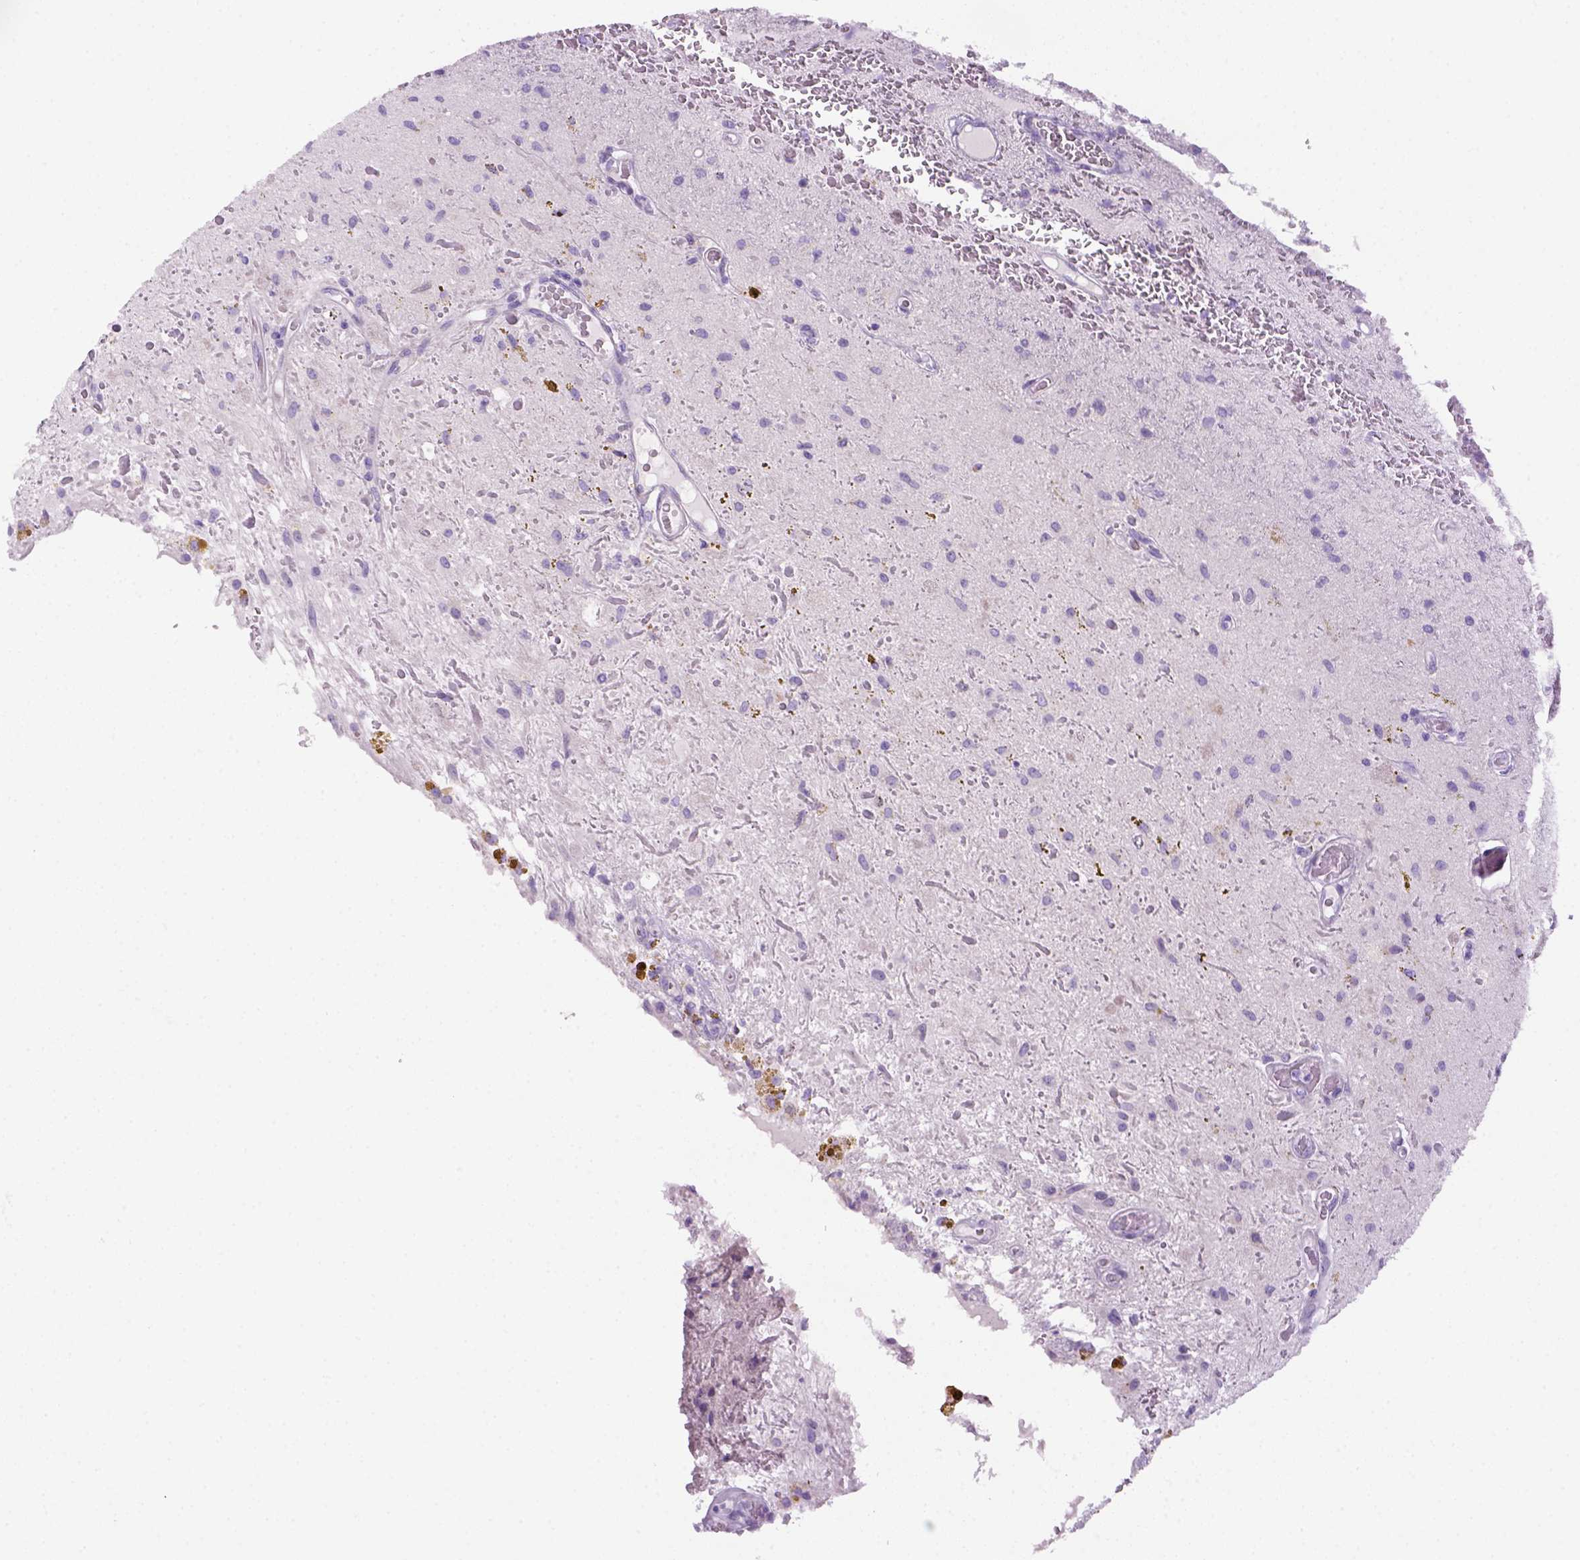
{"staining": {"intensity": "negative", "quantity": "none", "location": "none"}, "tissue": "glioma", "cell_type": "Tumor cells", "image_type": "cancer", "snomed": [{"axis": "morphology", "description": "Glioma, malignant, Low grade"}, {"axis": "topography", "description": "Cerebellum"}], "caption": "Image shows no protein positivity in tumor cells of glioma tissue. The staining is performed using DAB brown chromogen with nuclei counter-stained in using hematoxylin.", "gene": "DNAH11", "patient": {"sex": "female", "age": 14}}